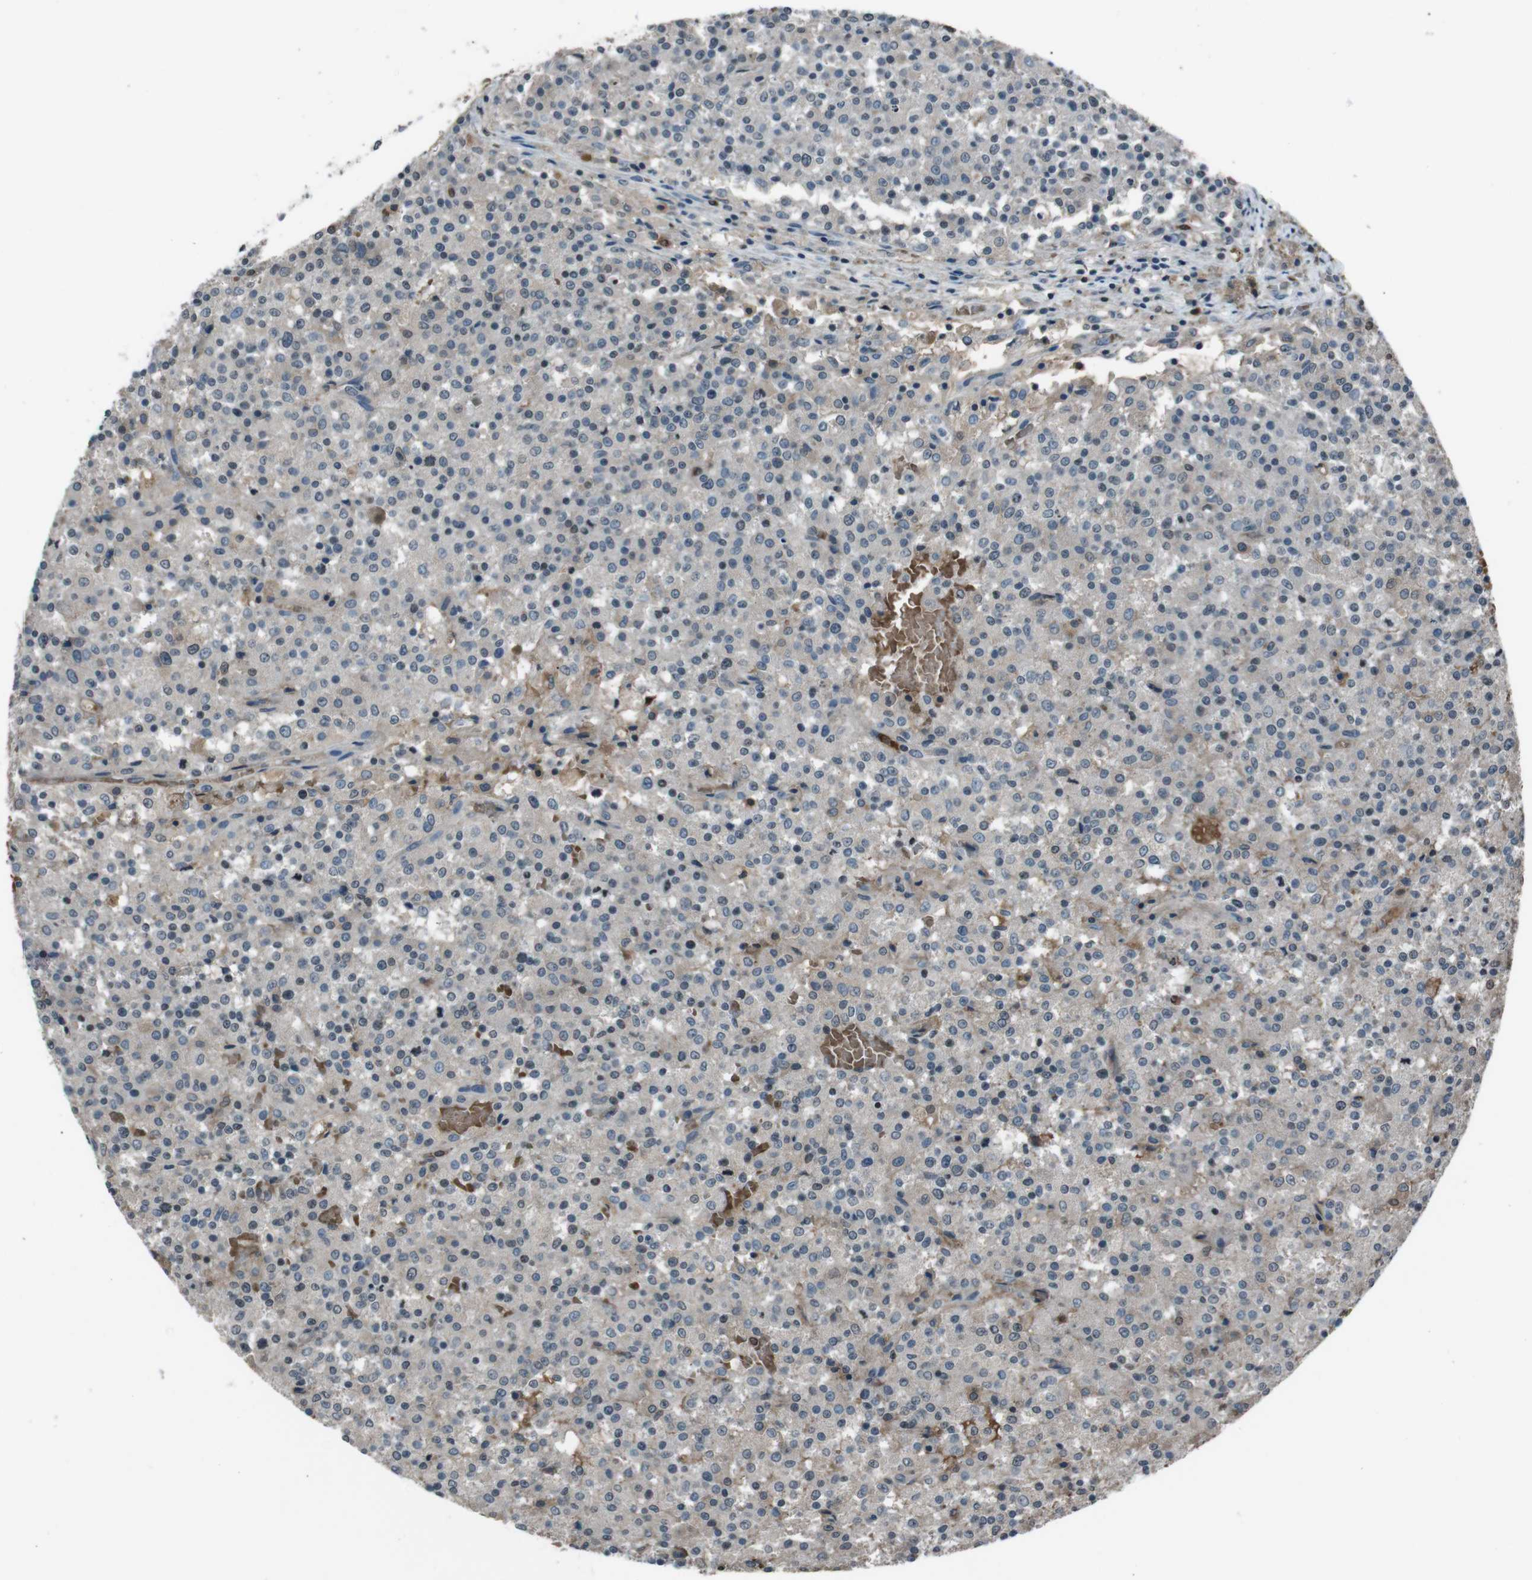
{"staining": {"intensity": "weak", "quantity": "<25%", "location": "cytoplasmic/membranous"}, "tissue": "testis cancer", "cell_type": "Tumor cells", "image_type": "cancer", "snomed": [{"axis": "morphology", "description": "Seminoma, NOS"}, {"axis": "topography", "description": "Testis"}], "caption": "Image shows no protein expression in tumor cells of seminoma (testis) tissue.", "gene": "UGT1A6", "patient": {"sex": "male", "age": 59}}